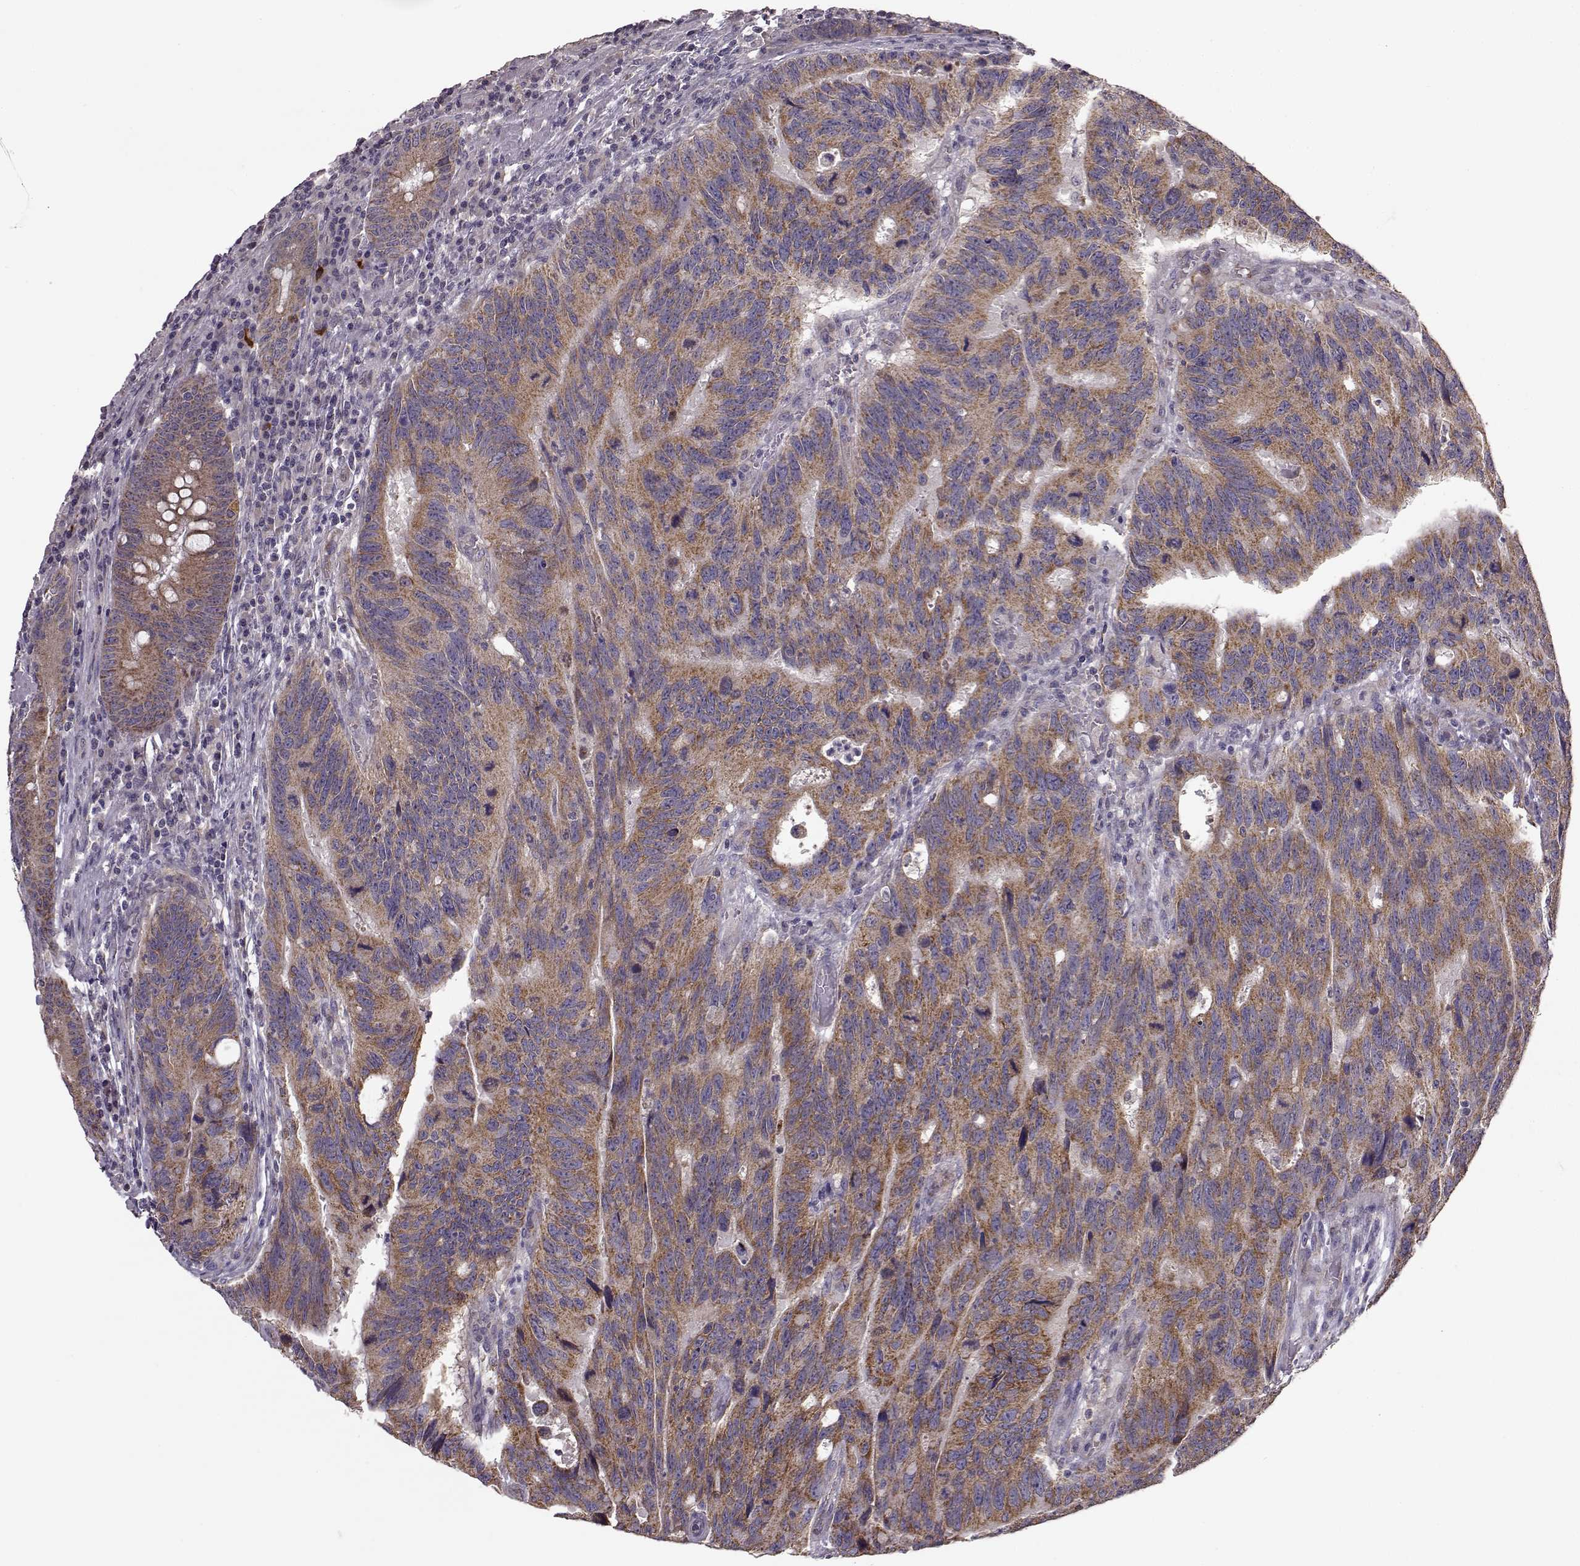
{"staining": {"intensity": "moderate", "quantity": ">75%", "location": "cytoplasmic/membranous"}, "tissue": "colorectal cancer", "cell_type": "Tumor cells", "image_type": "cancer", "snomed": [{"axis": "morphology", "description": "Adenocarcinoma, NOS"}, {"axis": "topography", "description": "Colon"}], "caption": "Colorectal adenocarcinoma stained for a protein displays moderate cytoplasmic/membranous positivity in tumor cells.", "gene": "ERBB3", "patient": {"sex": "female", "age": 77}}